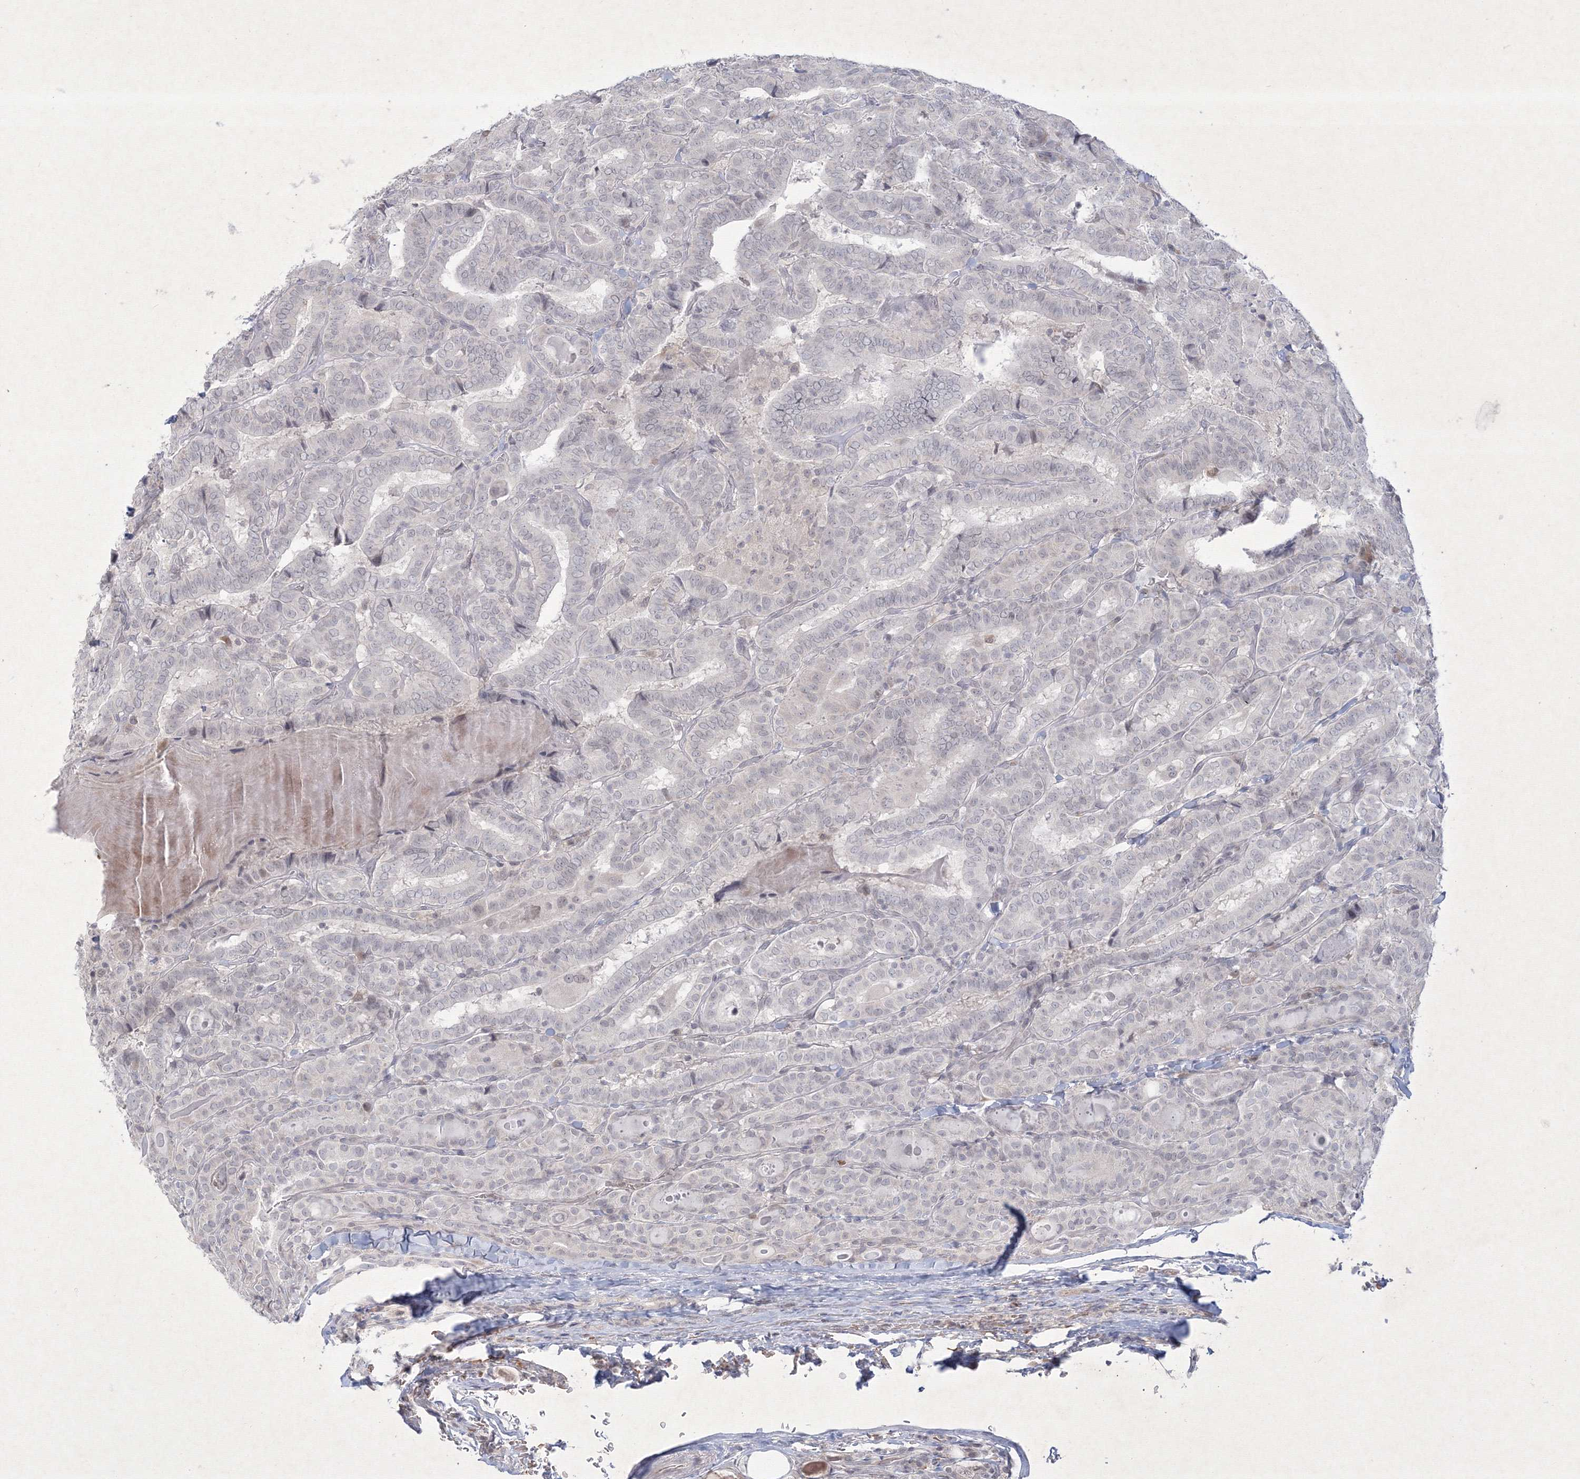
{"staining": {"intensity": "negative", "quantity": "none", "location": "none"}, "tissue": "thyroid cancer", "cell_type": "Tumor cells", "image_type": "cancer", "snomed": [{"axis": "morphology", "description": "Papillary adenocarcinoma, NOS"}, {"axis": "topography", "description": "Thyroid gland"}], "caption": "Thyroid cancer stained for a protein using IHC demonstrates no positivity tumor cells.", "gene": "NXPE3", "patient": {"sex": "female", "age": 72}}